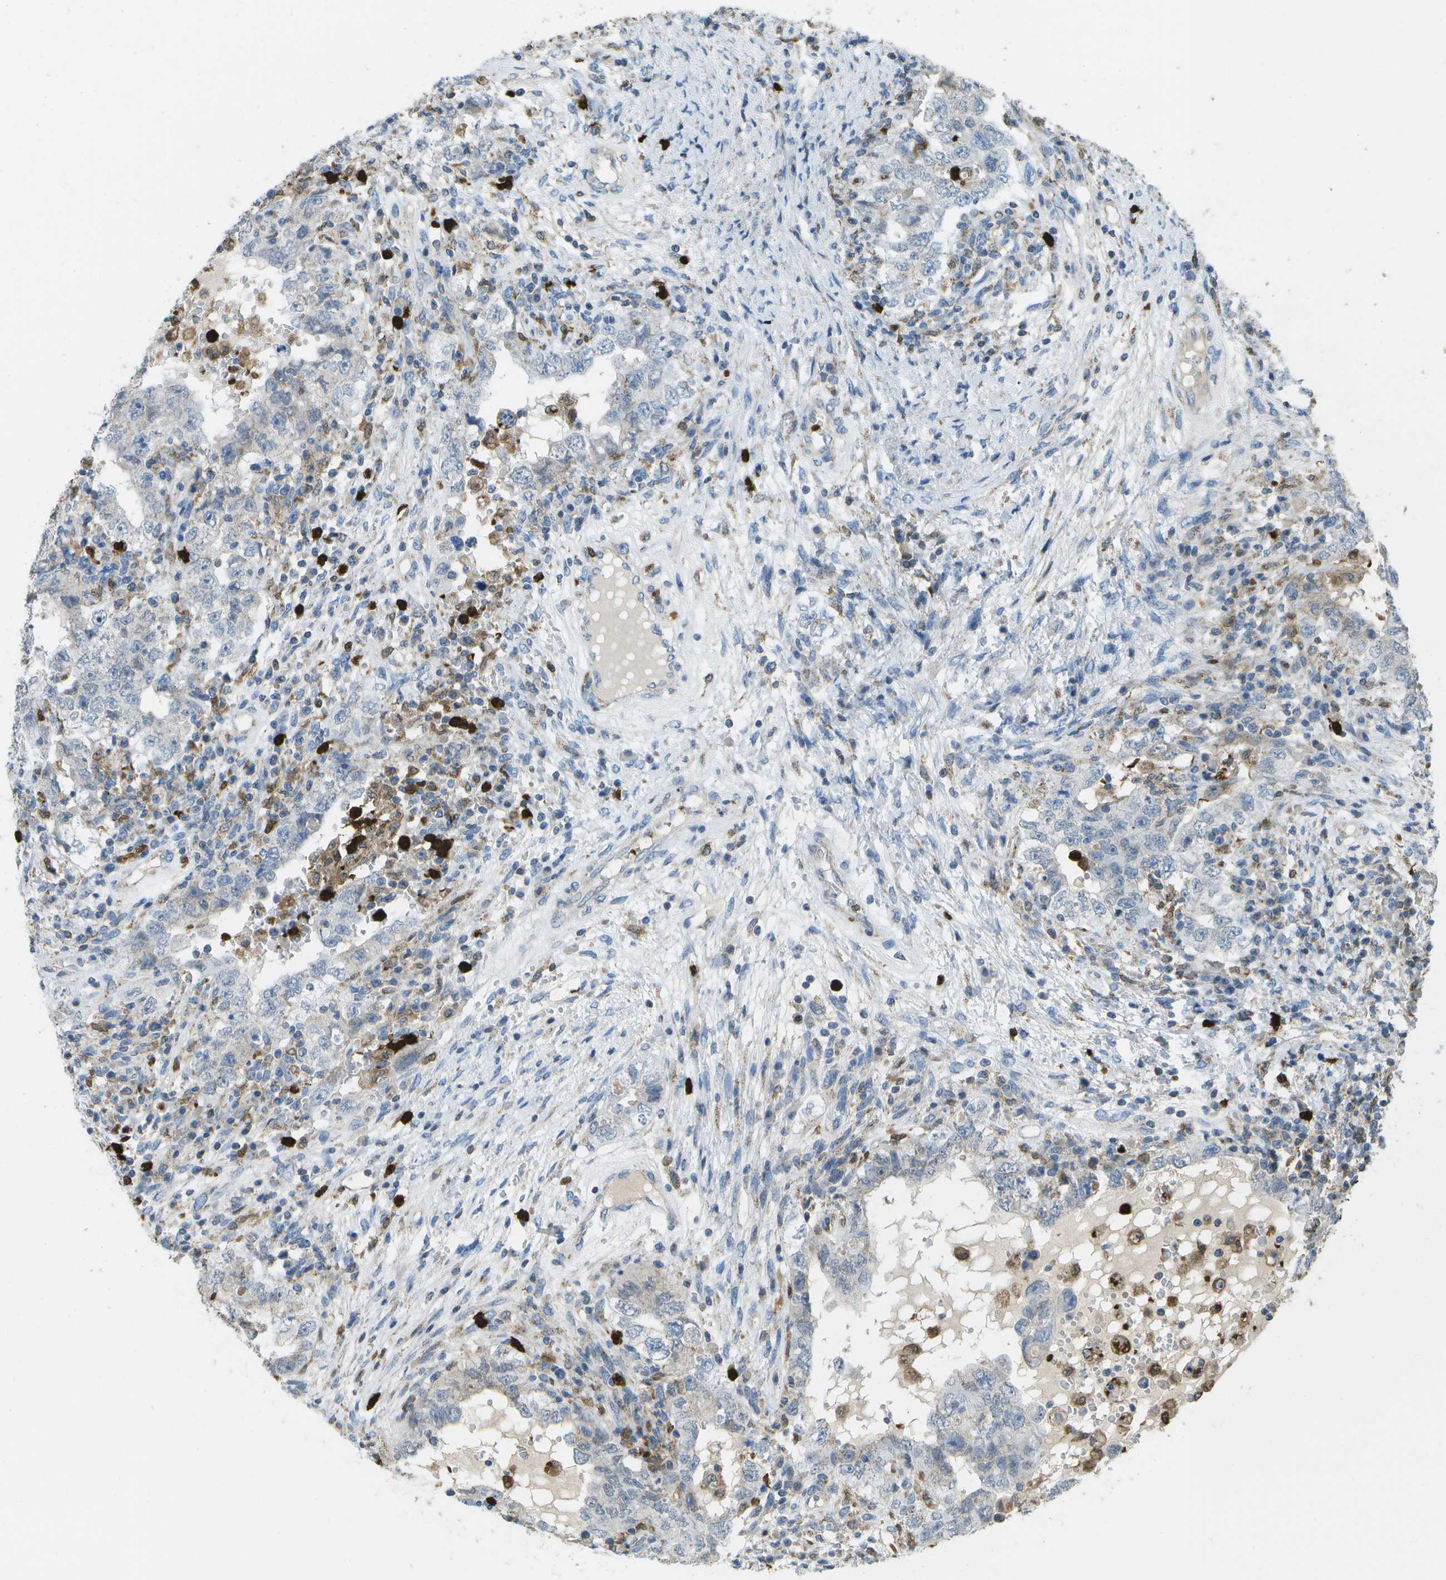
{"staining": {"intensity": "negative", "quantity": "none", "location": "none"}, "tissue": "testis cancer", "cell_type": "Tumor cells", "image_type": "cancer", "snomed": [{"axis": "morphology", "description": "Carcinoma, Embryonal, NOS"}, {"axis": "topography", "description": "Testis"}], "caption": "DAB (3,3'-diaminobenzidine) immunohistochemical staining of human testis embryonal carcinoma reveals no significant staining in tumor cells. Nuclei are stained in blue.", "gene": "CACHD1", "patient": {"sex": "male", "age": 26}}